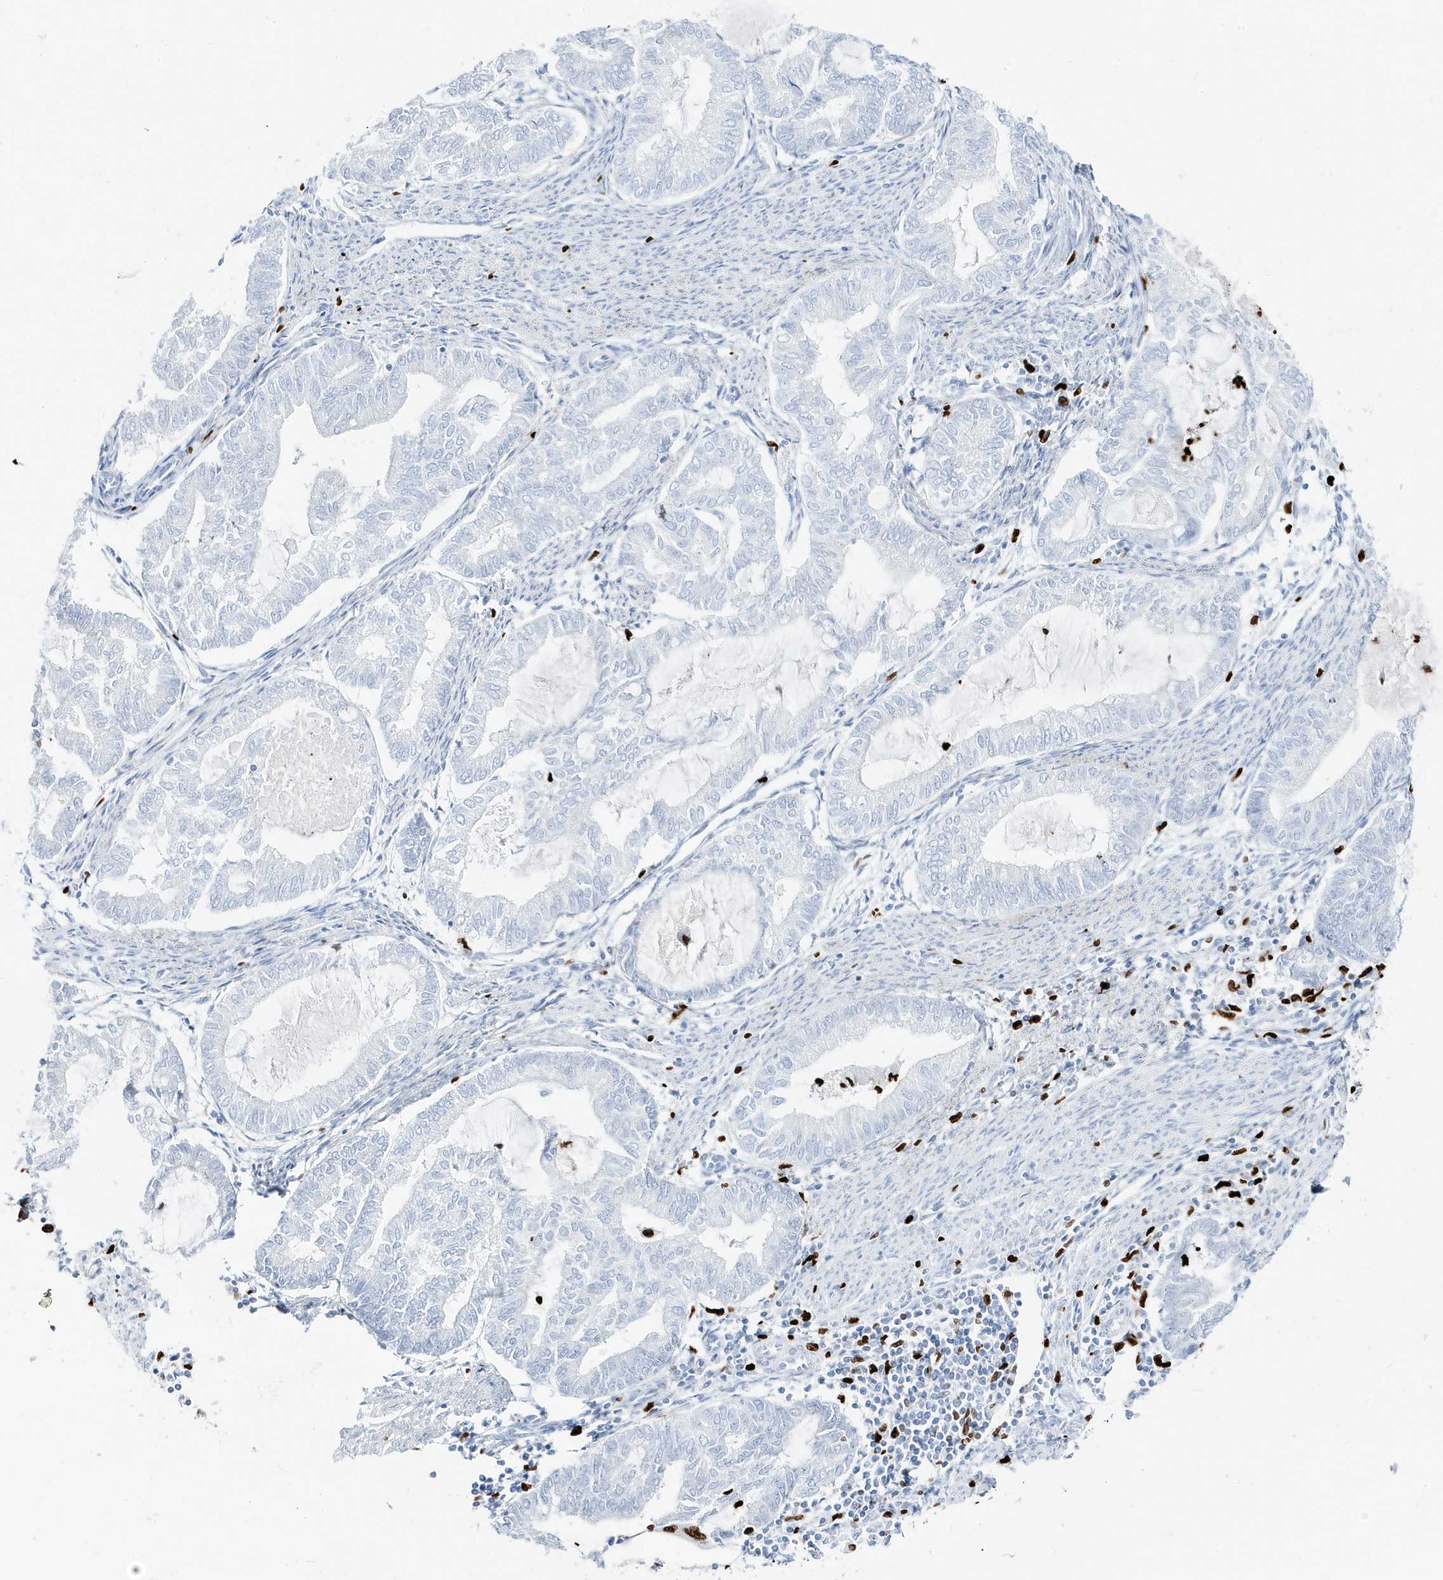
{"staining": {"intensity": "negative", "quantity": "none", "location": "none"}, "tissue": "endometrial cancer", "cell_type": "Tumor cells", "image_type": "cancer", "snomed": [{"axis": "morphology", "description": "Adenocarcinoma, NOS"}, {"axis": "topography", "description": "Endometrium"}], "caption": "Immunohistochemistry (IHC) histopathology image of human adenocarcinoma (endometrial) stained for a protein (brown), which reveals no positivity in tumor cells.", "gene": "MNDA", "patient": {"sex": "female", "age": 79}}